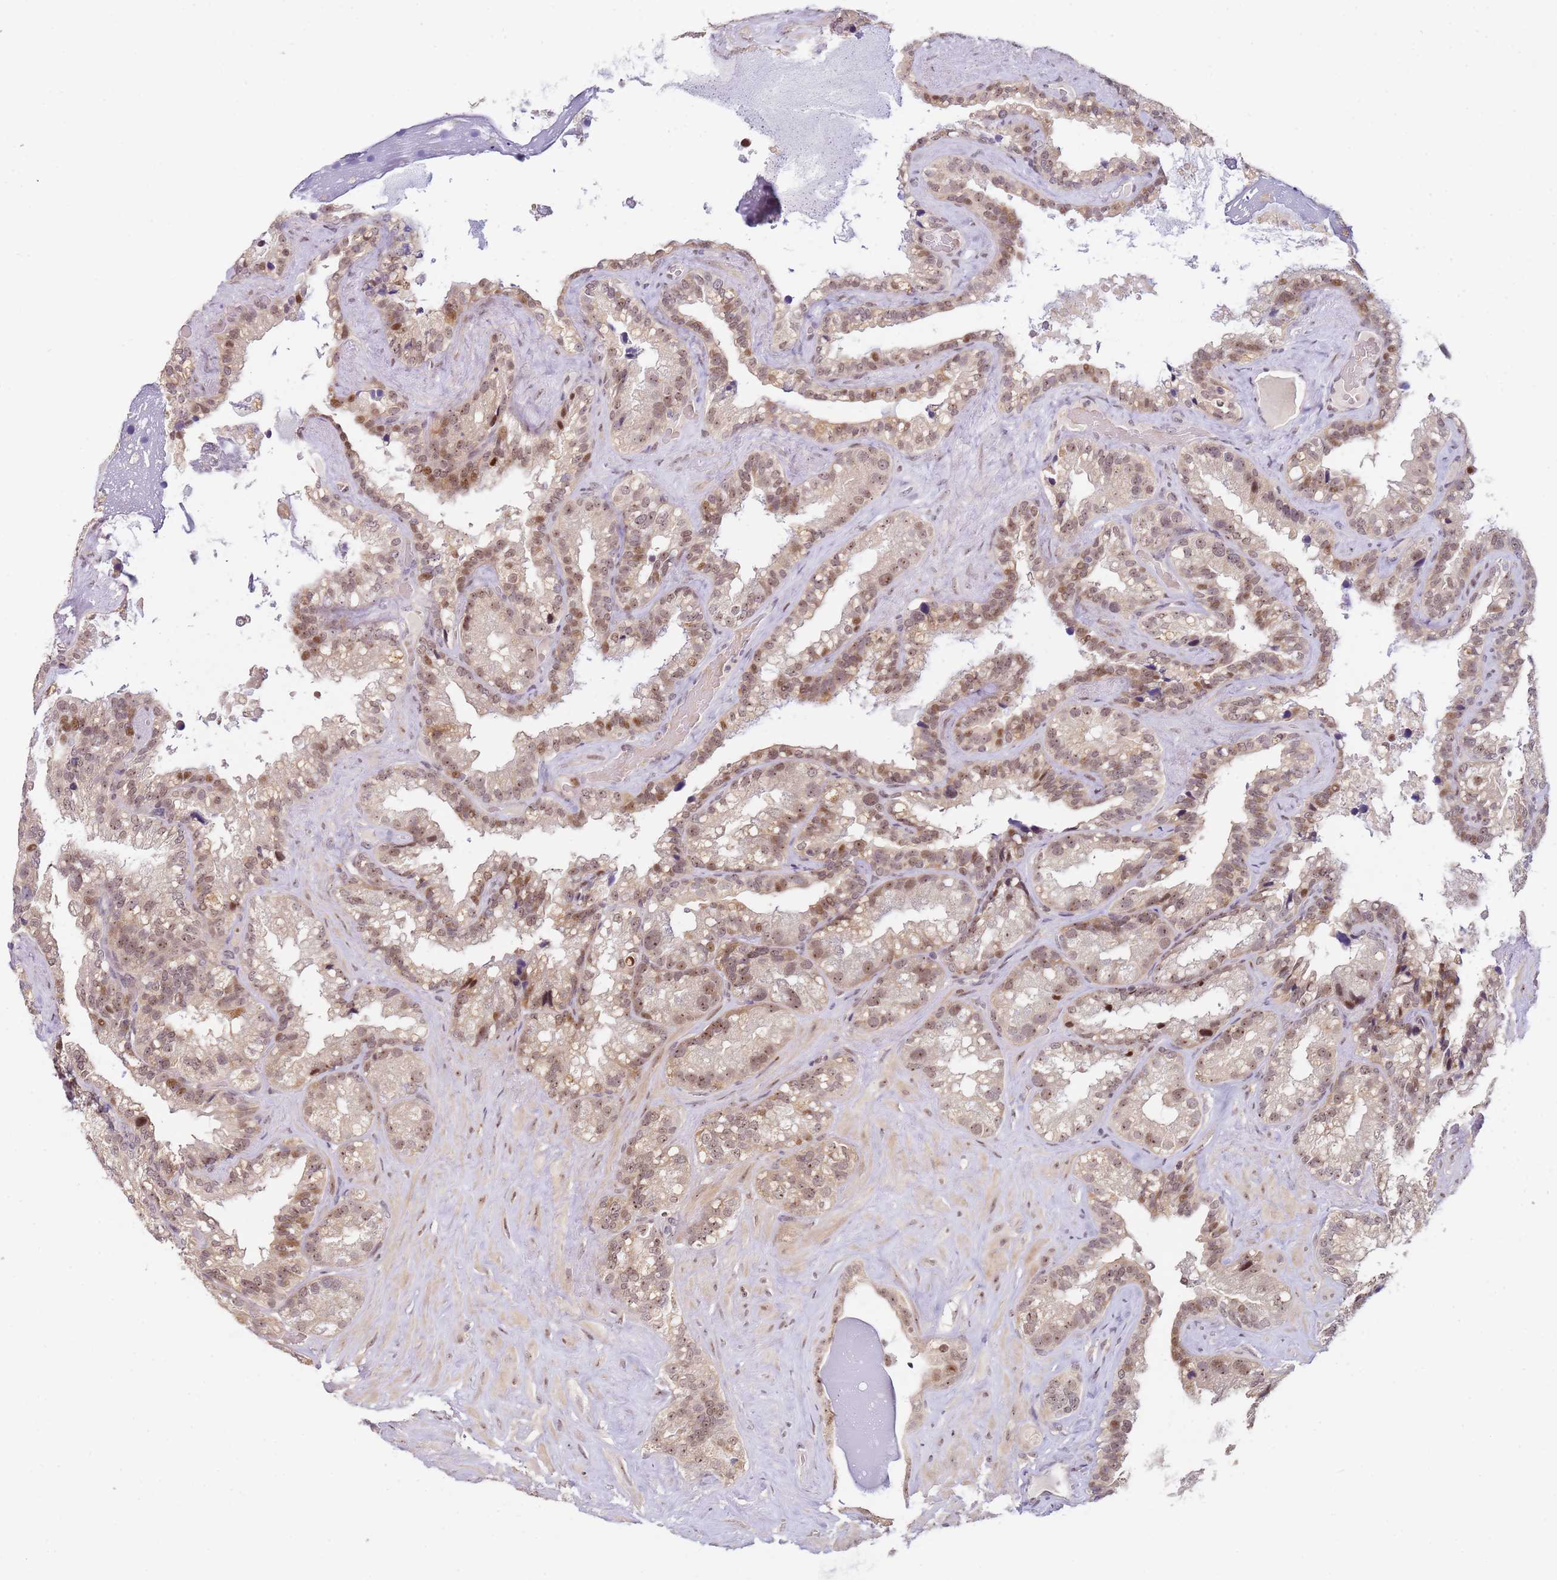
{"staining": {"intensity": "moderate", "quantity": ">75%", "location": "nuclear"}, "tissue": "seminal vesicle", "cell_type": "Glandular cells", "image_type": "normal", "snomed": [{"axis": "morphology", "description": "Normal tissue, NOS"}, {"axis": "topography", "description": "Prostate"}, {"axis": "topography", "description": "Seminal veicle"}], "caption": "Immunohistochemistry (IHC) photomicrograph of unremarkable seminal vesicle: seminal vesicle stained using immunohistochemistry shows medium levels of moderate protein expression localized specifically in the nuclear of glandular cells, appearing as a nuclear brown color.", "gene": "LGALSL", "patient": {"sex": "male", "age": 68}}